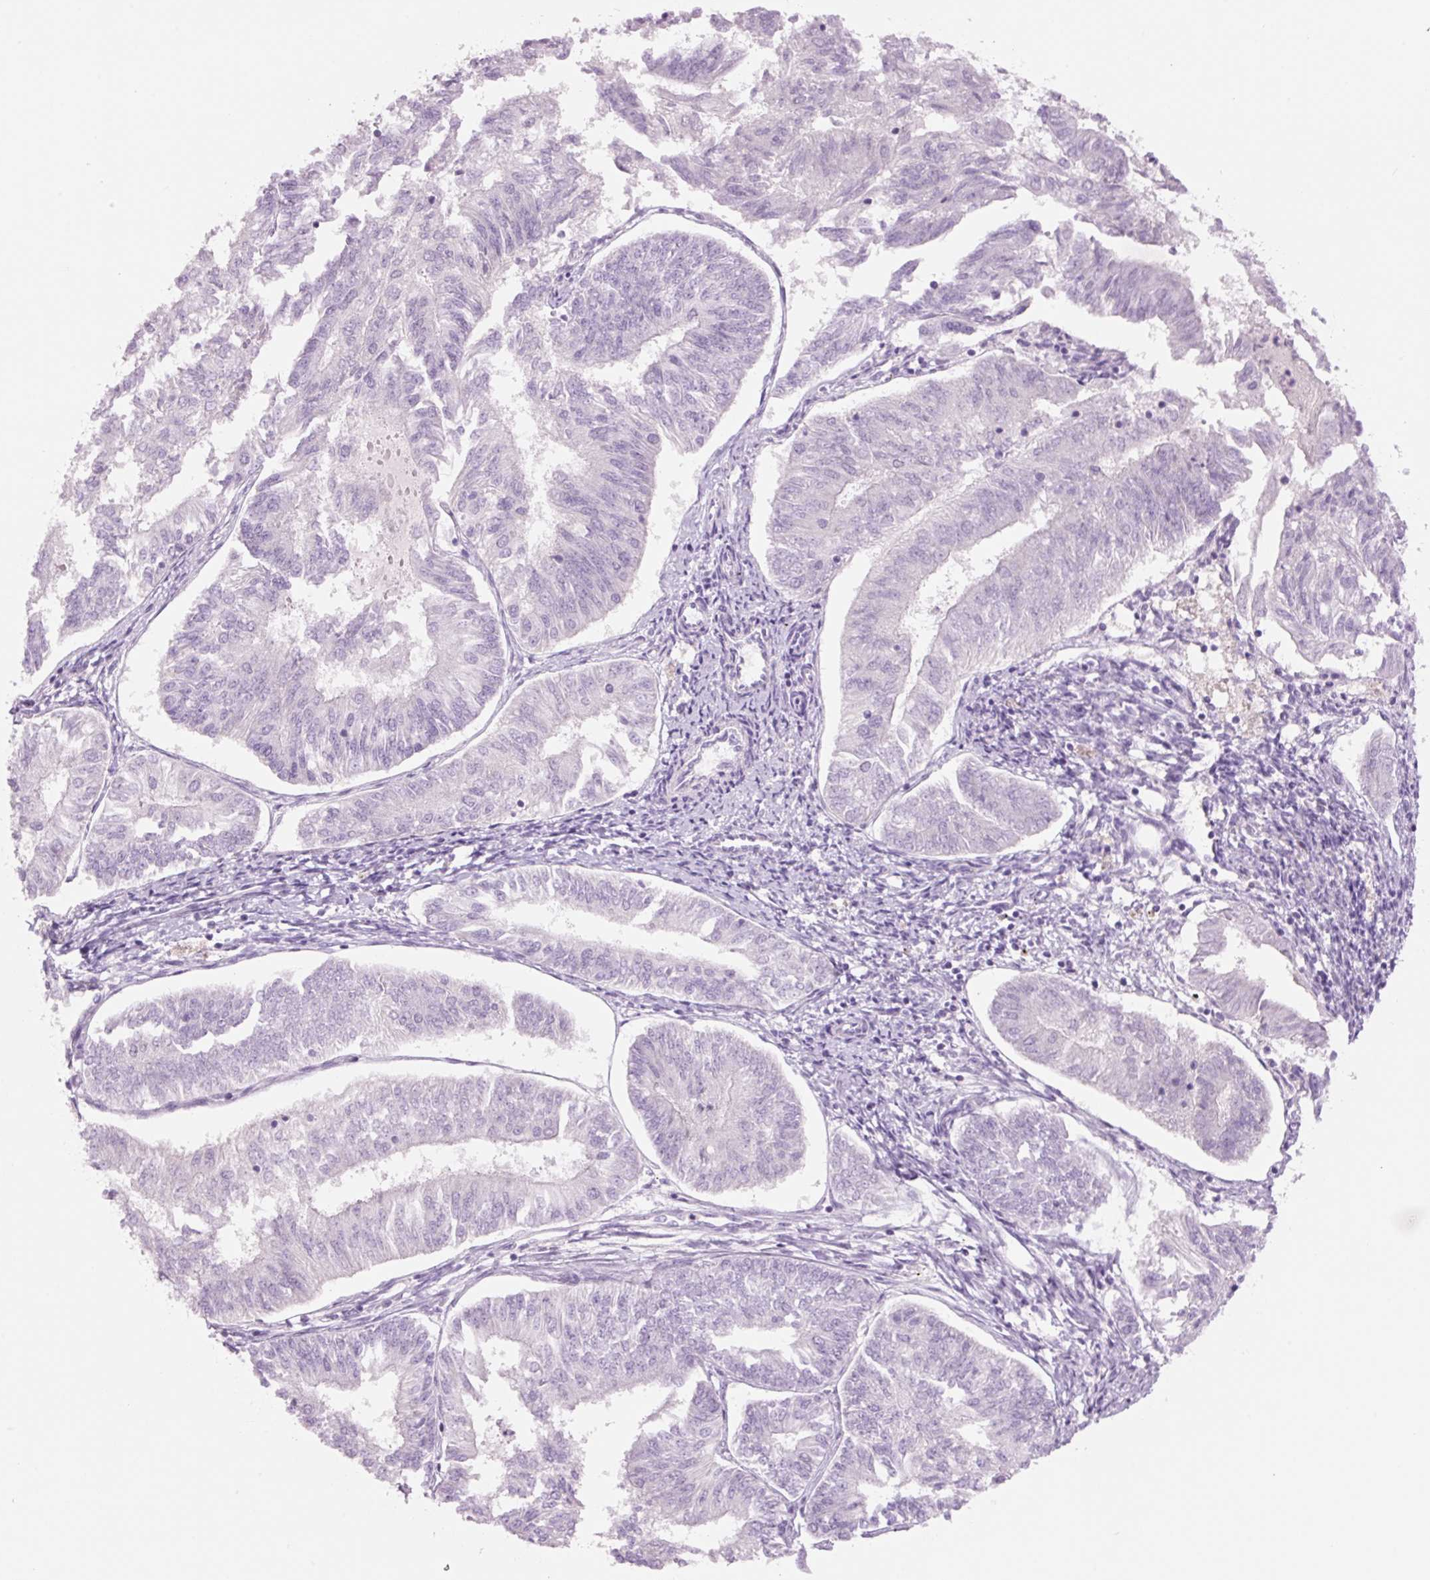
{"staining": {"intensity": "negative", "quantity": "none", "location": "none"}, "tissue": "endometrial cancer", "cell_type": "Tumor cells", "image_type": "cancer", "snomed": [{"axis": "morphology", "description": "Adenocarcinoma, NOS"}, {"axis": "topography", "description": "Endometrium"}], "caption": "Endometrial adenocarcinoma was stained to show a protein in brown. There is no significant staining in tumor cells.", "gene": "GCG", "patient": {"sex": "female", "age": 58}}